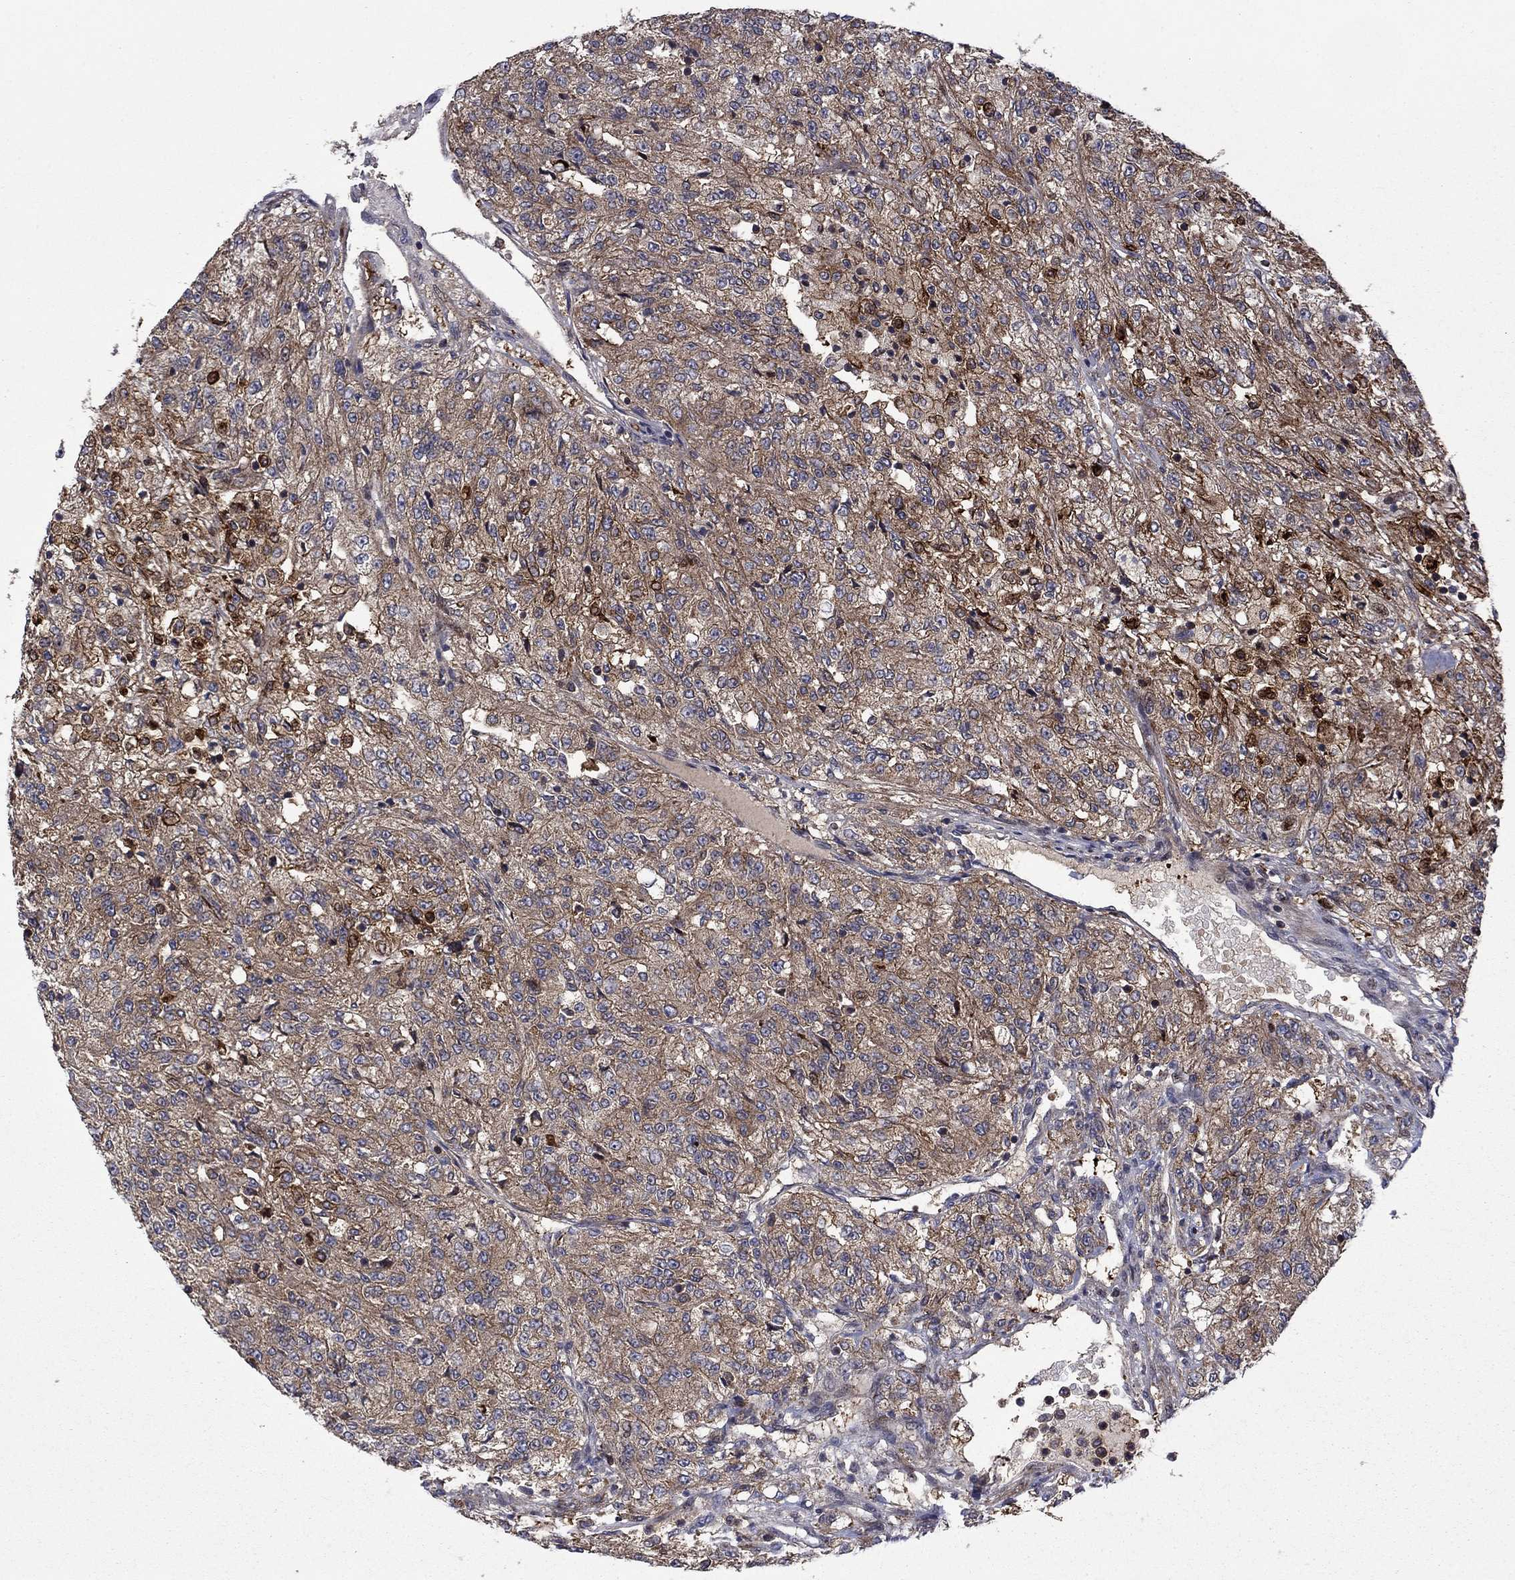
{"staining": {"intensity": "strong", "quantity": "25%-75%", "location": "cytoplasmic/membranous"}, "tissue": "renal cancer", "cell_type": "Tumor cells", "image_type": "cancer", "snomed": [{"axis": "morphology", "description": "Adenocarcinoma, NOS"}, {"axis": "topography", "description": "Kidney"}], "caption": "Human renal cancer (adenocarcinoma) stained for a protein (brown) displays strong cytoplasmic/membranous positive staining in approximately 25%-75% of tumor cells.", "gene": "HDAC4", "patient": {"sex": "female", "age": 63}}